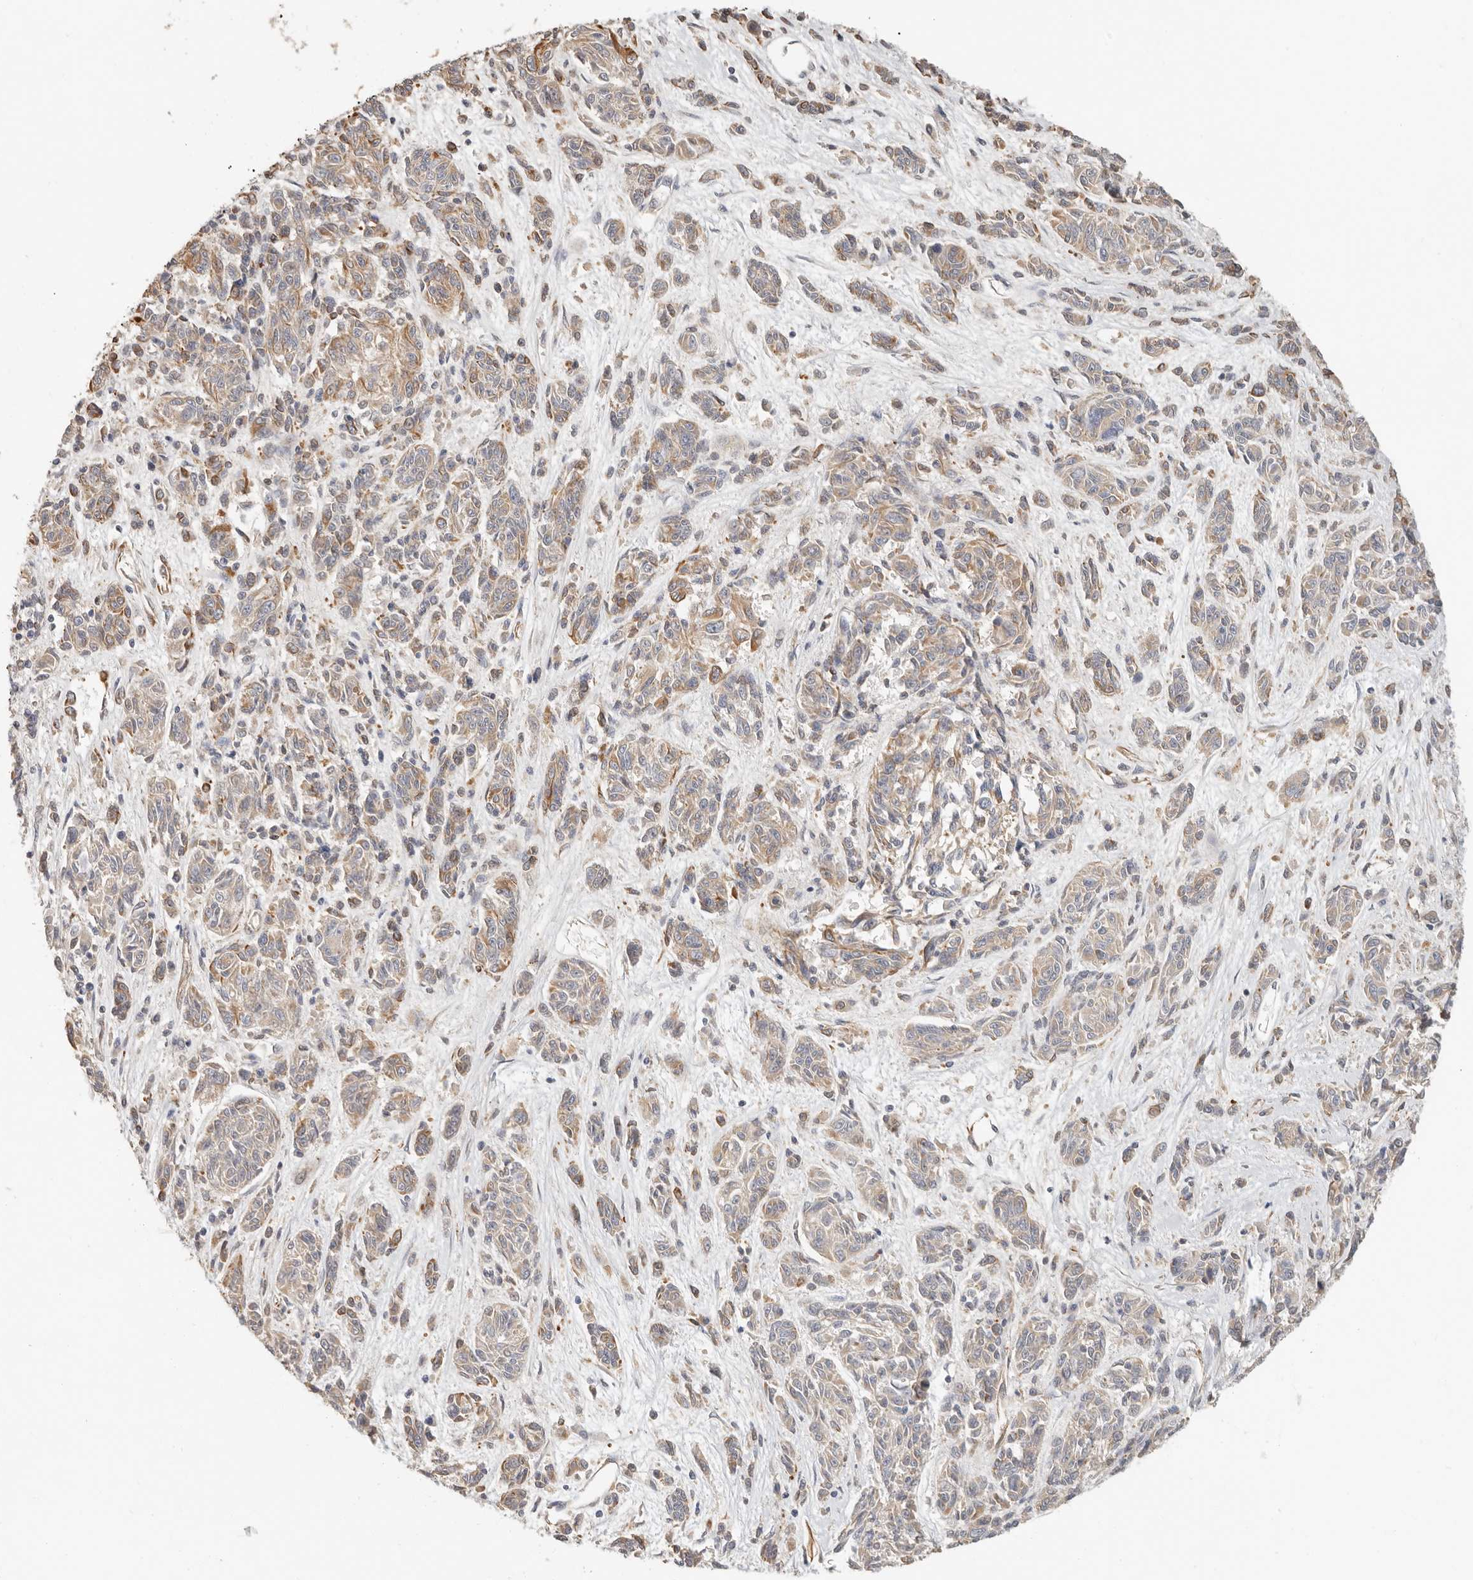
{"staining": {"intensity": "weak", "quantity": "25%-75%", "location": "cytoplasmic/membranous"}, "tissue": "melanoma", "cell_type": "Tumor cells", "image_type": "cancer", "snomed": [{"axis": "morphology", "description": "Malignant melanoma, NOS"}, {"axis": "topography", "description": "Skin"}], "caption": "About 25%-75% of tumor cells in human melanoma show weak cytoplasmic/membranous protein staining as visualized by brown immunohistochemical staining.", "gene": "SPRING1", "patient": {"sex": "male", "age": 53}}